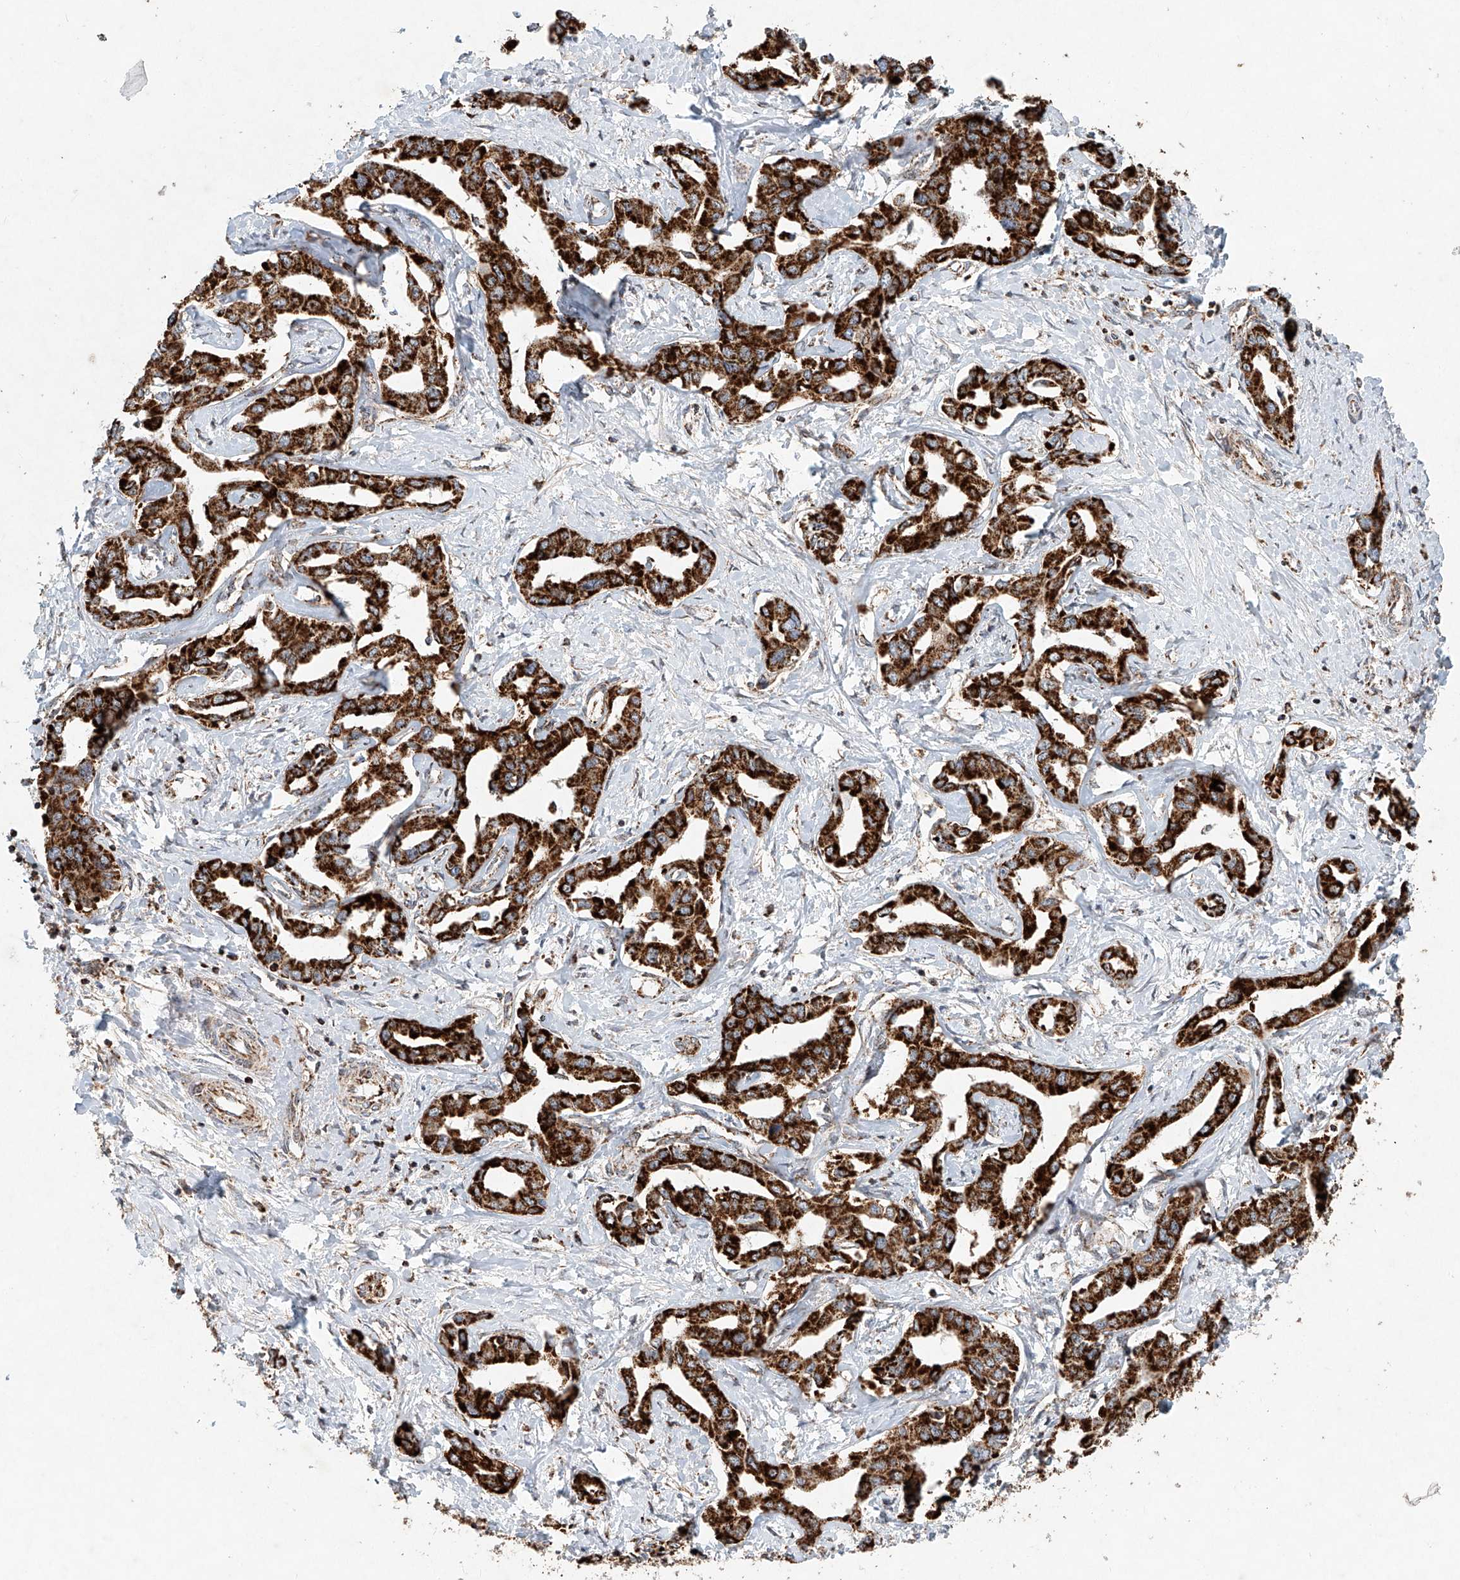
{"staining": {"intensity": "strong", "quantity": ">75%", "location": "cytoplasmic/membranous"}, "tissue": "liver cancer", "cell_type": "Tumor cells", "image_type": "cancer", "snomed": [{"axis": "morphology", "description": "Cholangiocarcinoma"}, {"axis": "topography", "description": "Liver"}], "caption": "Strong cytoplasmic/membranous positivity for a protein is seen in about >75% of tumor cells of liver cancer (cholangiocarcinoma) using immunohistochemistry.", "gene": "DCAF11", "patient": {"sex": "male", "age": 59}}